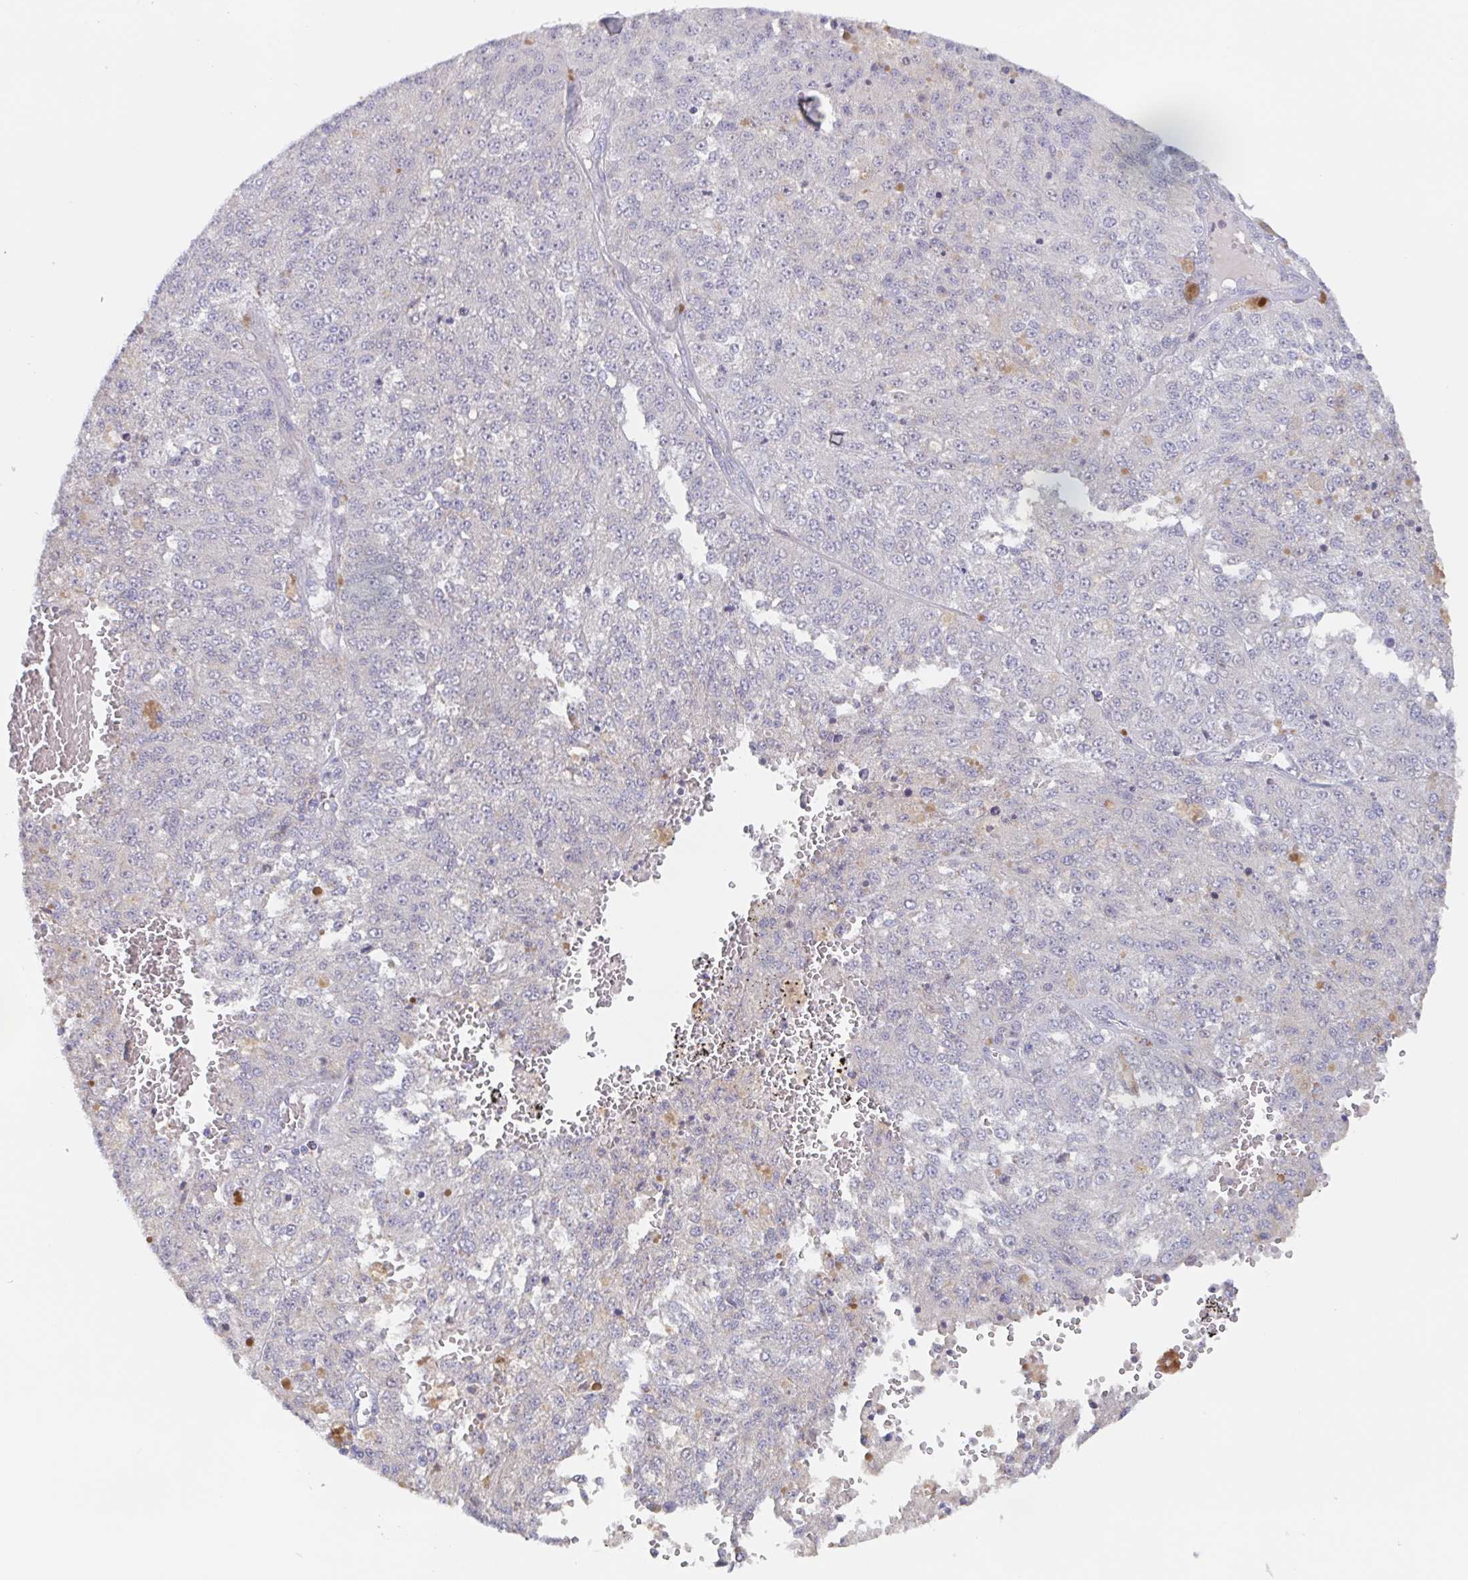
{"staining": {"intensity": "negative", "quantity": "none", "location": "none"}, "tissue": "melanoma", "cell_type": "Tumor cells", "image_type": "cancer", "snomed": [{"axis": "morphology", "description": "Malignant melanoma, Metastatic site"}, {"axis": "topography", "description": "Lymph node"}], "caption": "Tumor cells are negative for brown protein staining in malignant melanoma (metastatic site).", "gene": "POU2F3", "patient": {"sex": "female", "age": 64}}